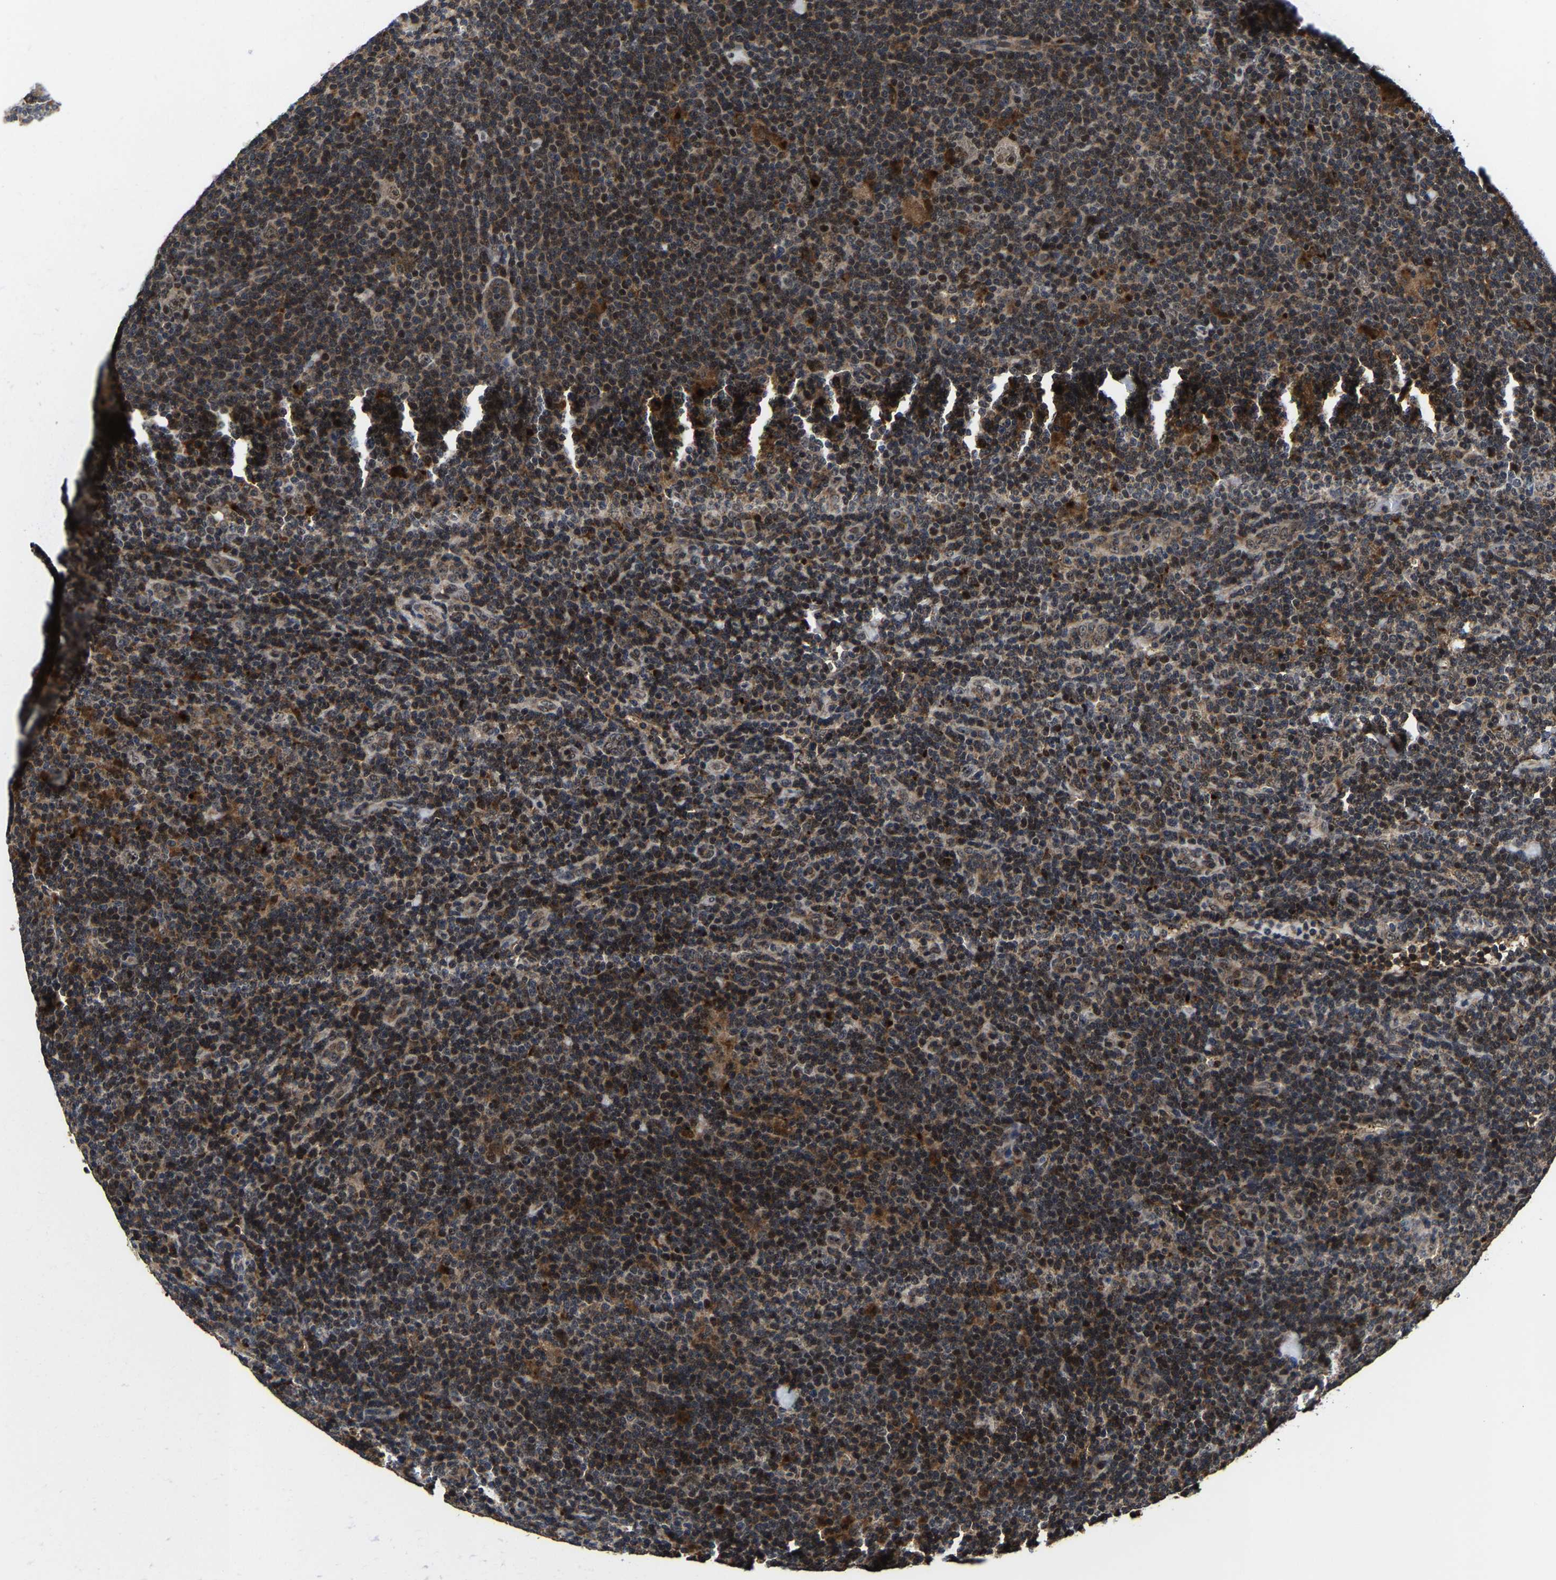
{"staining": {"intensity": "moderate", "quantity": "25%-75%", "location": "nuclear"}, "tissue": "lymphoma", "cell_type": "Tumor cells", "image_type": "cancer", "snomed": [{"axis": "morphology", "description": "Hodgkin's disease, NOS"}, {"axis": "topography", "description": "Lymph node"}], "caption": "Hodgkin's disease tissue shows moderate nuclear positivity in about 25%-75% of tumor cells", "gene": "ZCCHC7", "patient": {"sex": "female", "age": 57}}